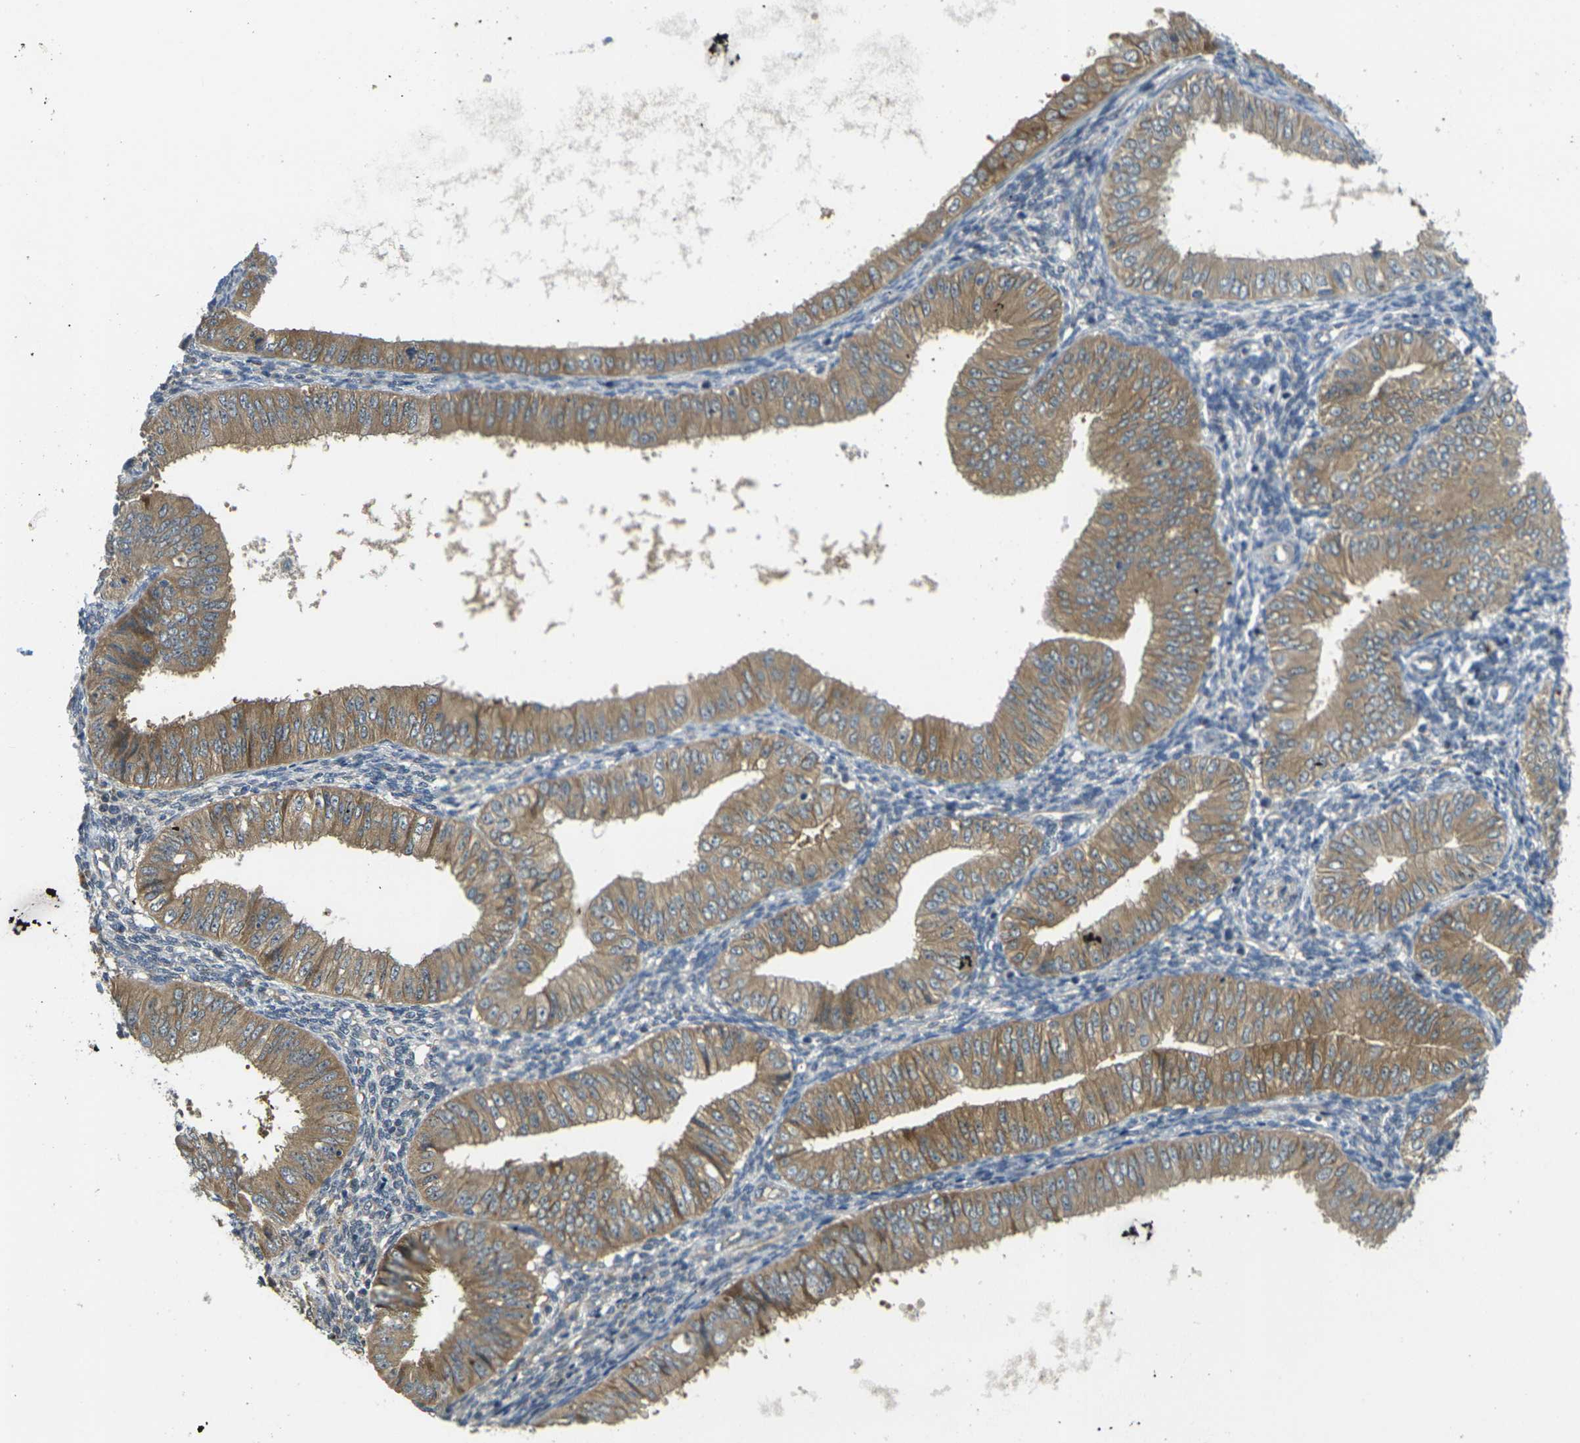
{"staining": {"intensity": "moderate", "quantity": ">75%", "location": "cytoplasmic/membranous"}, "tissue": "endometrial cancer", "cell_type": "Tumor cells", "image_type": "cancer", "snomed": [{"axis": "morphology", "description": "Normal tissue, NOS"}, {"axis": "morphology", "description": "Adenocarcinoma, NOS"}, {"axis": "topography", "description": "Endometrium"}], "caption": "Brown immunohistochemical staining in human adenocarcinoma (endometrial) reveals moderate cytoplasmic/membranous expression in about >75% of tumor cells.", "gene": "MINAR2", "patient": {"sex": "female", "age": 53}}